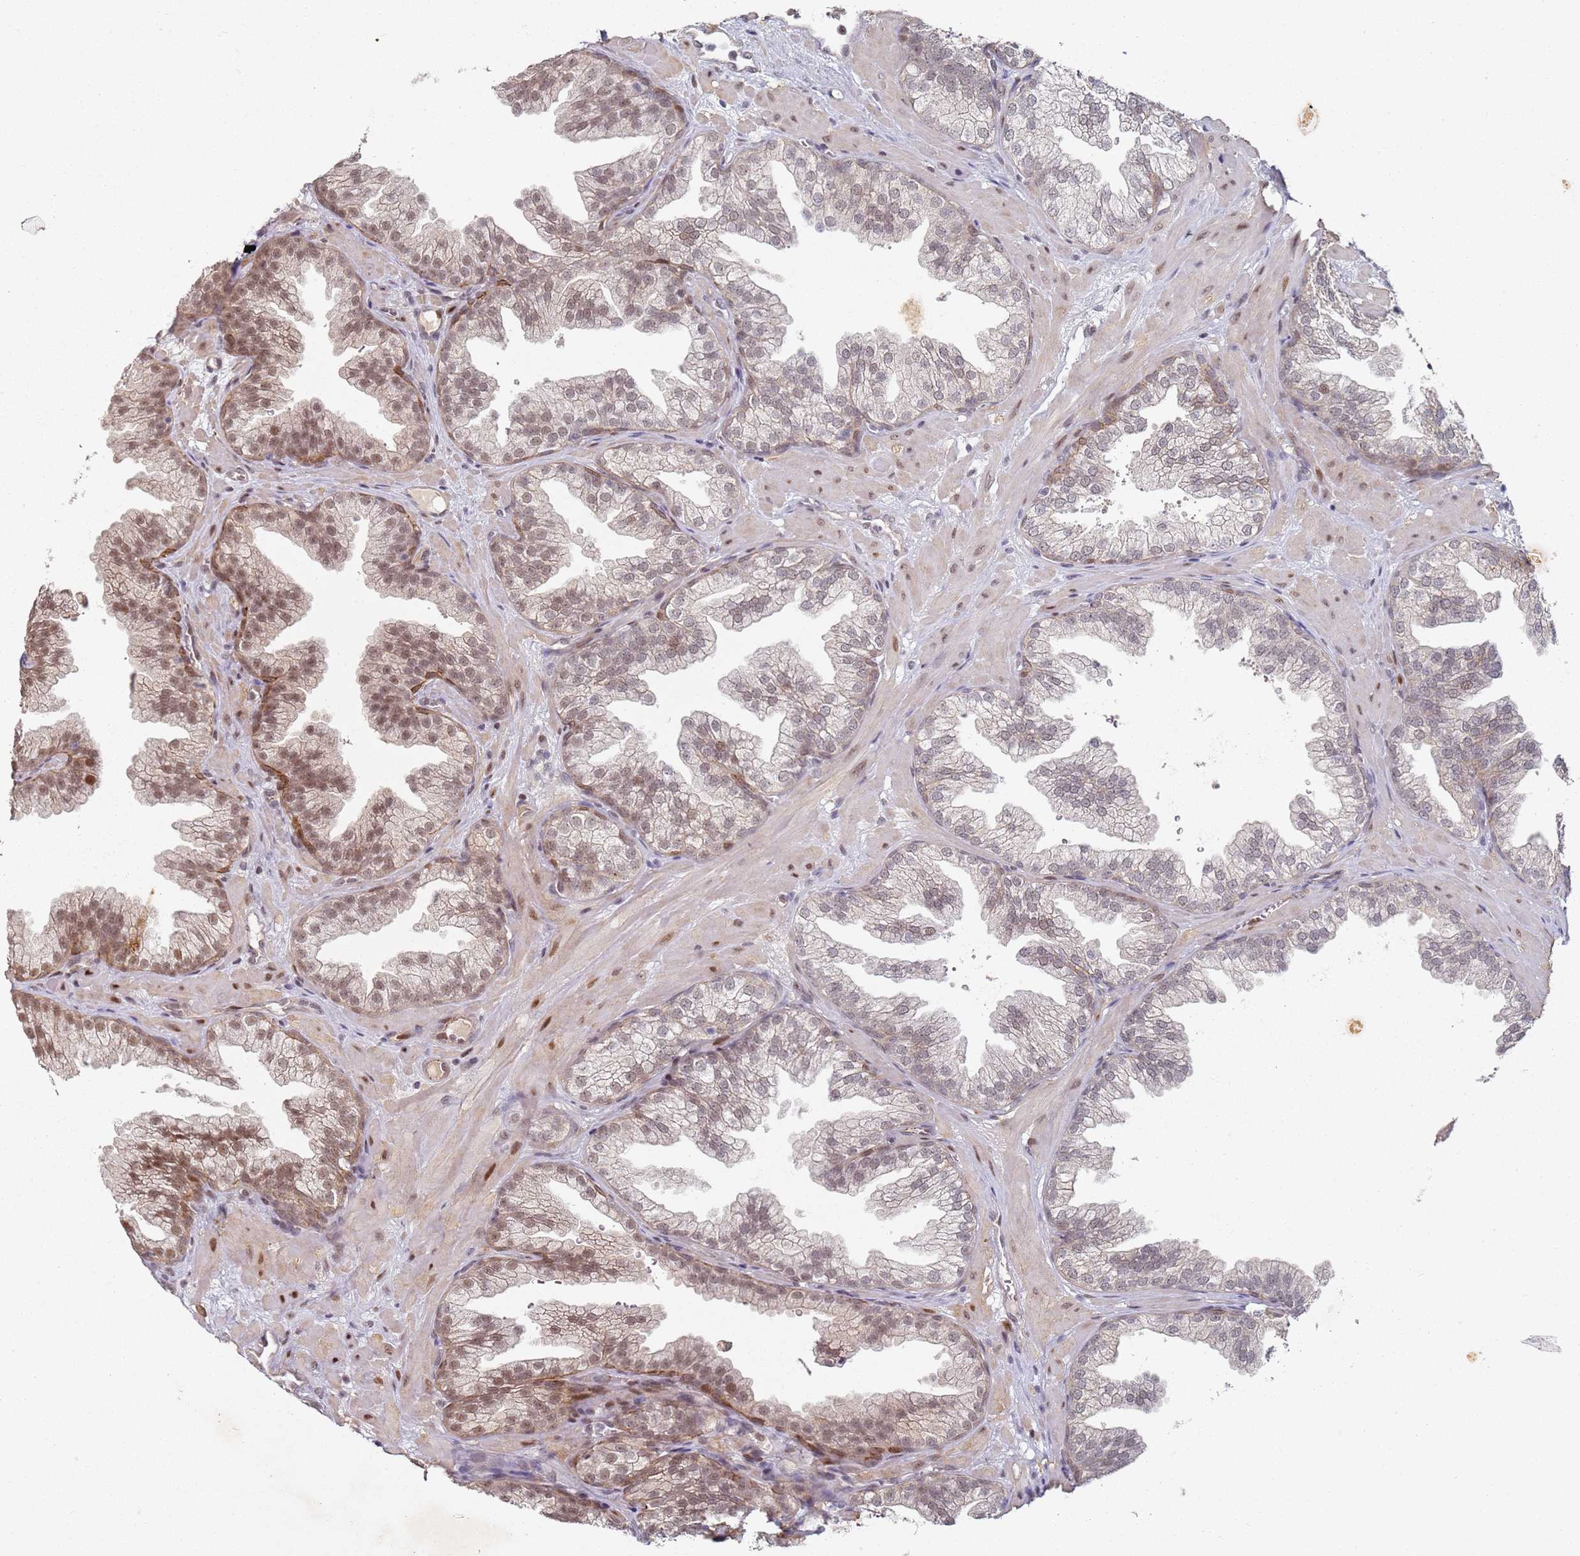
{"staining": {"intensity": "moderate", "quantity": "25%-75%", "location": "nuclear"}, "tissue": "prostate", "cell_type": "Glandular cells", "image_type": "normal", "snomed": [{"axis": "morphology", "description": "Normal tissue, NOS"}, {"axis": "topography", "description": "Prostate"}], "caption": "Immunohistochemistry (IHC) histopathology image of unremarkable prostate stained for a protein (brown), which displays medium levels of moderate nuclear staining in approximately 25%-75% of glandular cells.", "gene": "ATF6B", "patient": {"sex": "male", "age": 37}}